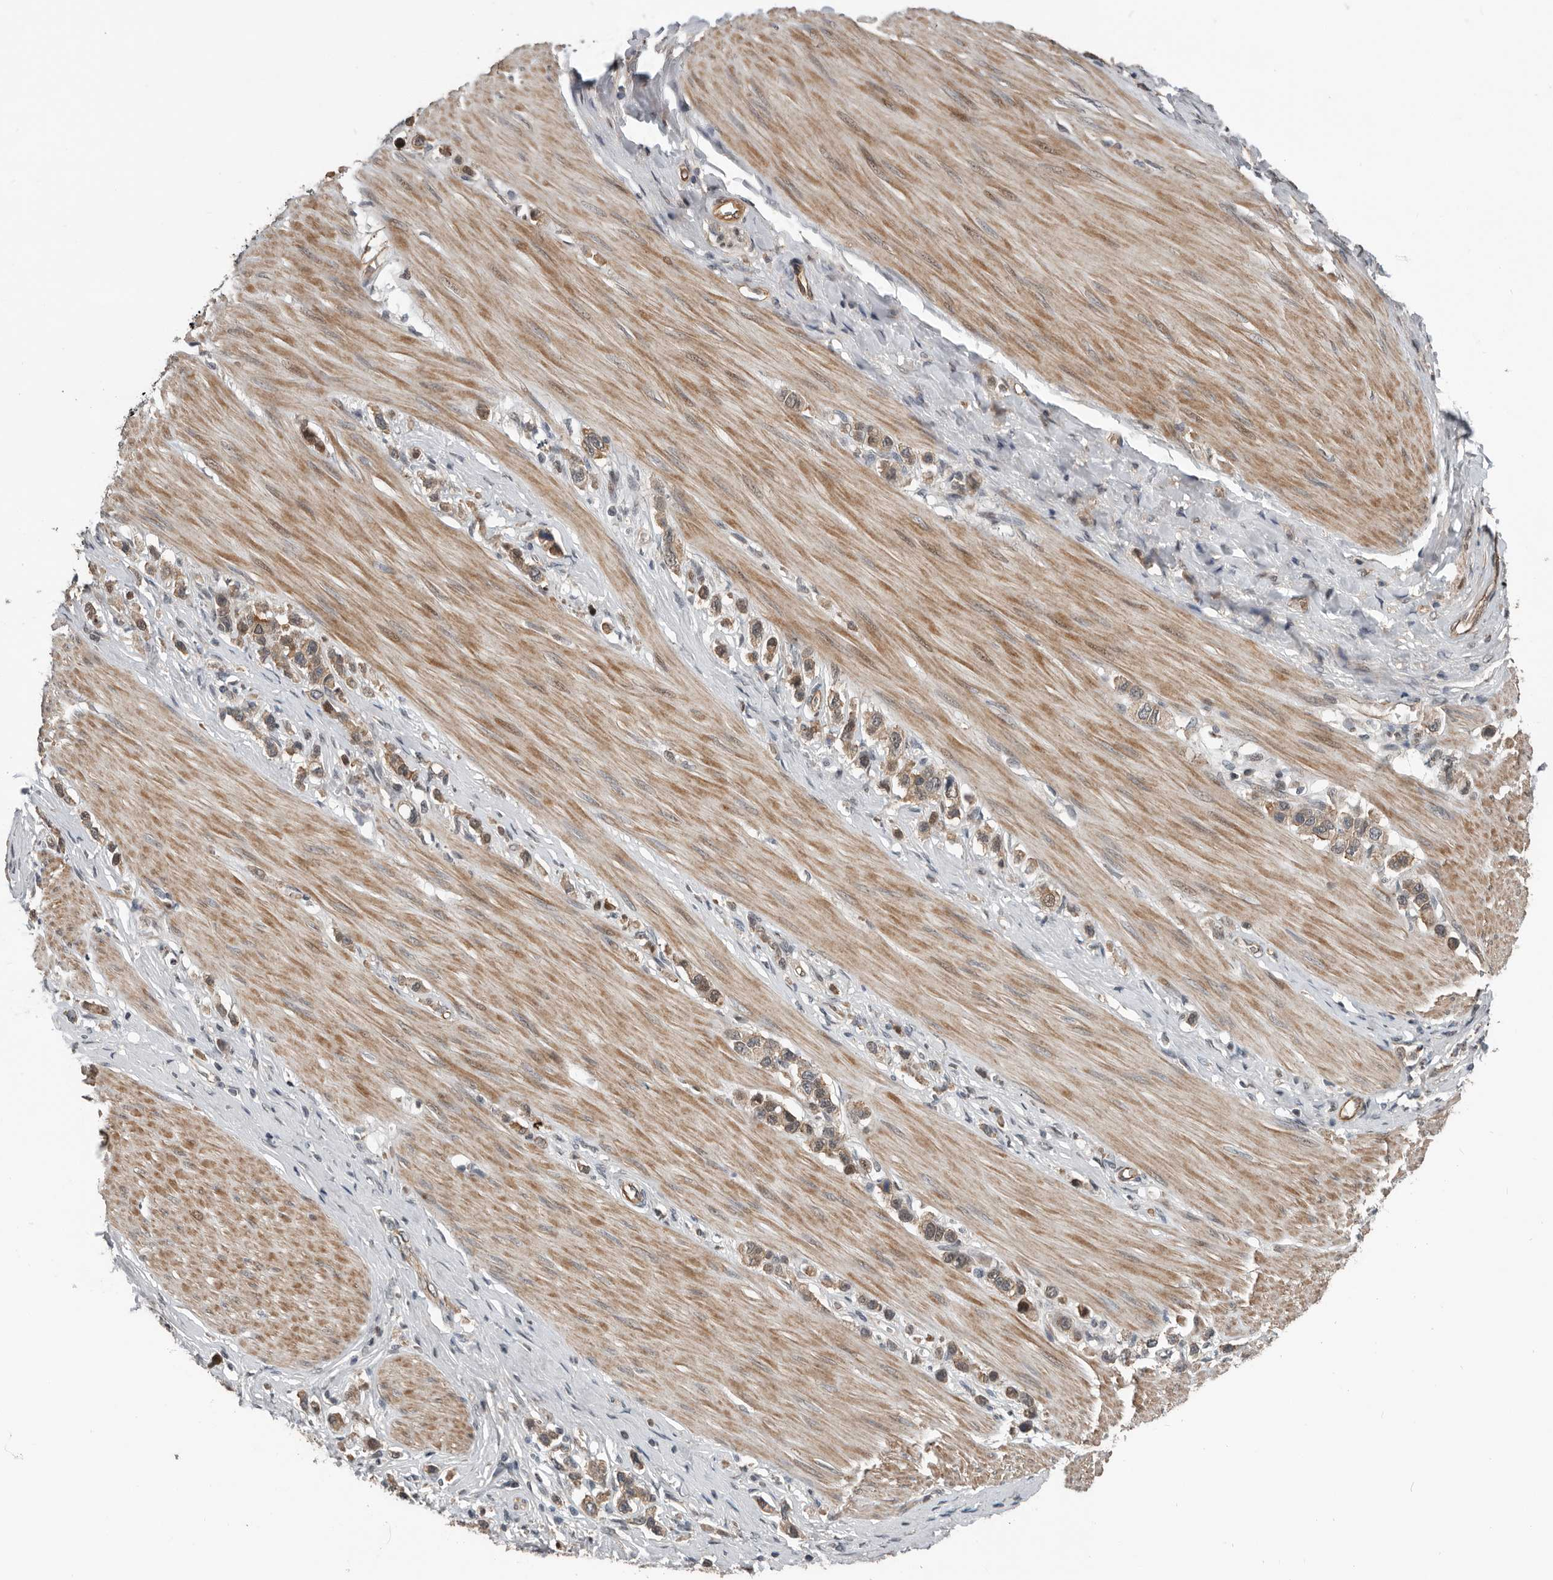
{"staining": {"intensity": "moderate", "quantity": ">75%", "location": "cytoplasmic/membranous,nuclear"}, "tissue": "stomach cancer", "cell_type": "Tumor cells", "image_type": "cancer", "snomed": [{"axis": "morphology", "description": "Adenocarcinoma, NOS"}, {"axis": "topography", "description": "Stomach"}], "caption": "Moderate cytoplasmic/membranous and nuclear protein expression is present in about >75% of tumor cells in adenocarcinoma (stomach).", "gene": "YOD1", "patient": {"sex": "female", "age": 65}}